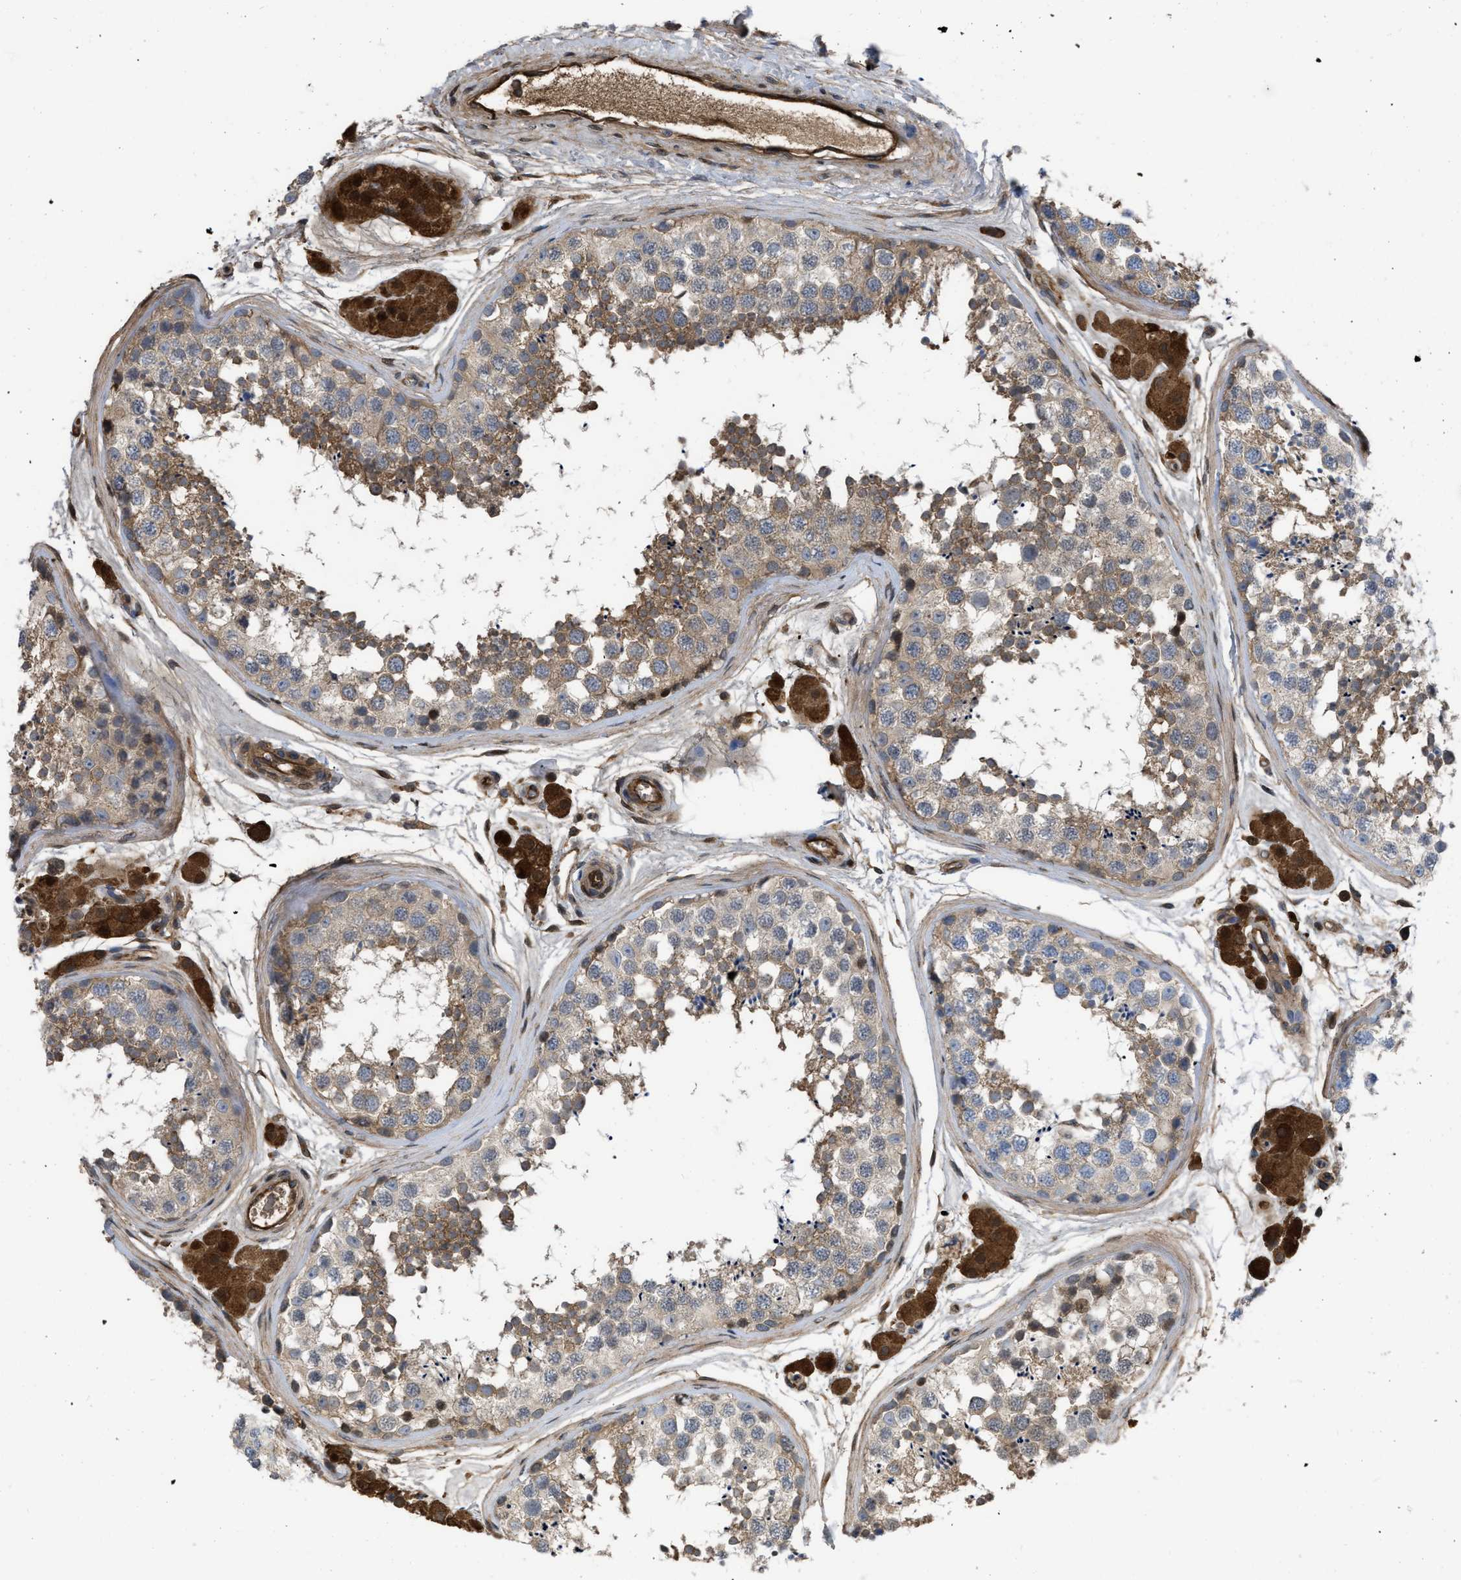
{"staining": {"intensity": "weak", "quantity": "25%-75%", "location": "cytoplasmic/membranous"}, "tissue": "testis", "cell_type": "Cells in seminiferous ducts", "image_type": "normal", "snomed": [{"axis": "morphology", "description": "Normal tissue, NOS"}, {"axis": "topography", "description": "Testis"}], "caption": "A low amount of weak cytoplasmic/membranous expression is identified in about 25%-75% of cells in seminiferous ducts in normal testis.", "gene": "TRIOBP", "patient": {"sex": "male", "age": 56}}